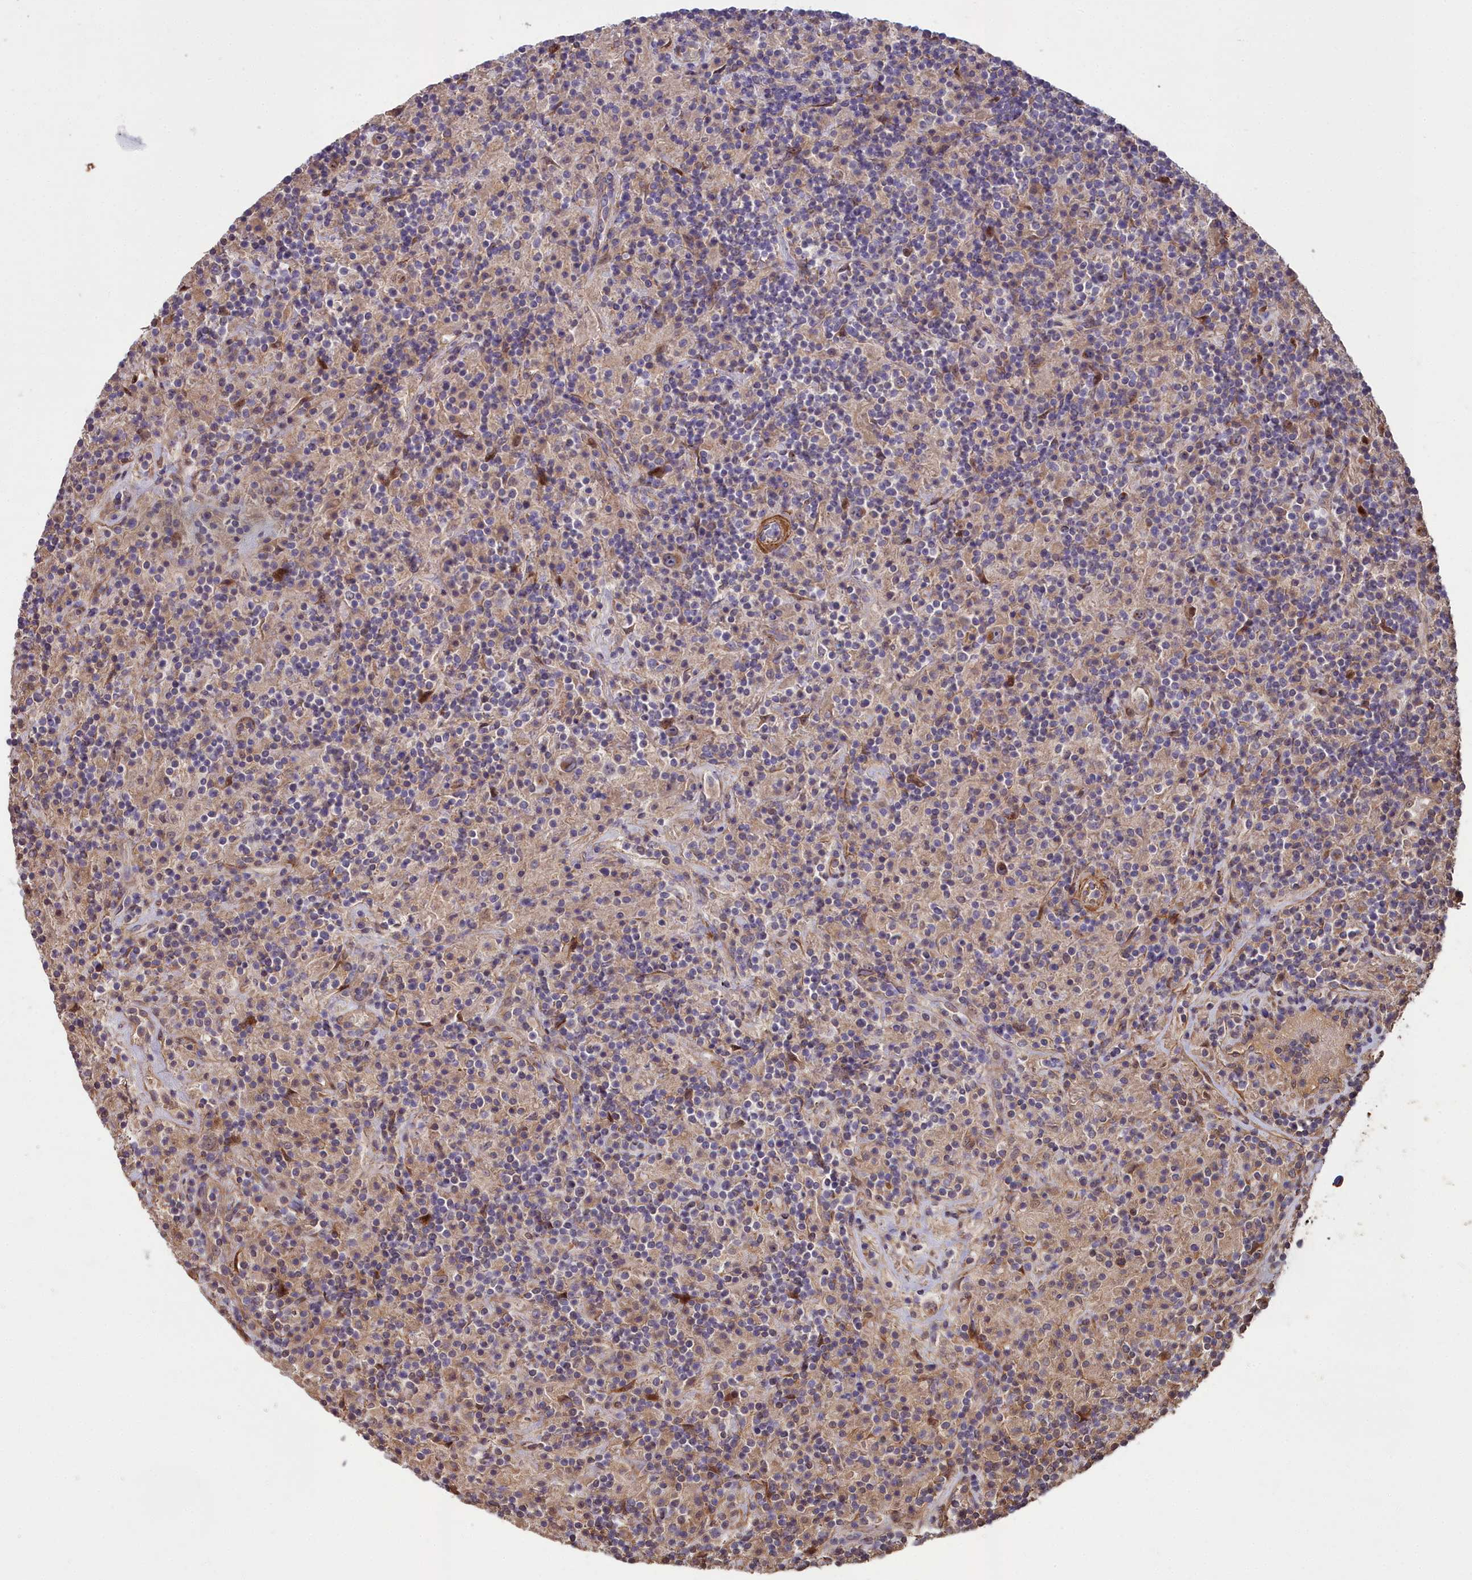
{"staining": {"intensity": "moderate", "quantity": ">75%", "location": "cytoplasmic/membranous"}, "tissue": "lymphoma", "cell_type": "Tumor cells", "image_type": "cancer", "snomed": [{"axis": "morphology", "description": "Hodgkin's disease, NOS"}, {"axis": "topography", "description": "Lymph node"}], "caption": "The immunohistochemical stain labels moderate cytoplasmic/membranous expression in tumor cells of lymphoma tissue.", "gene": "ATP6V0A2", "patient": {"sex": "male", "age": 70}}